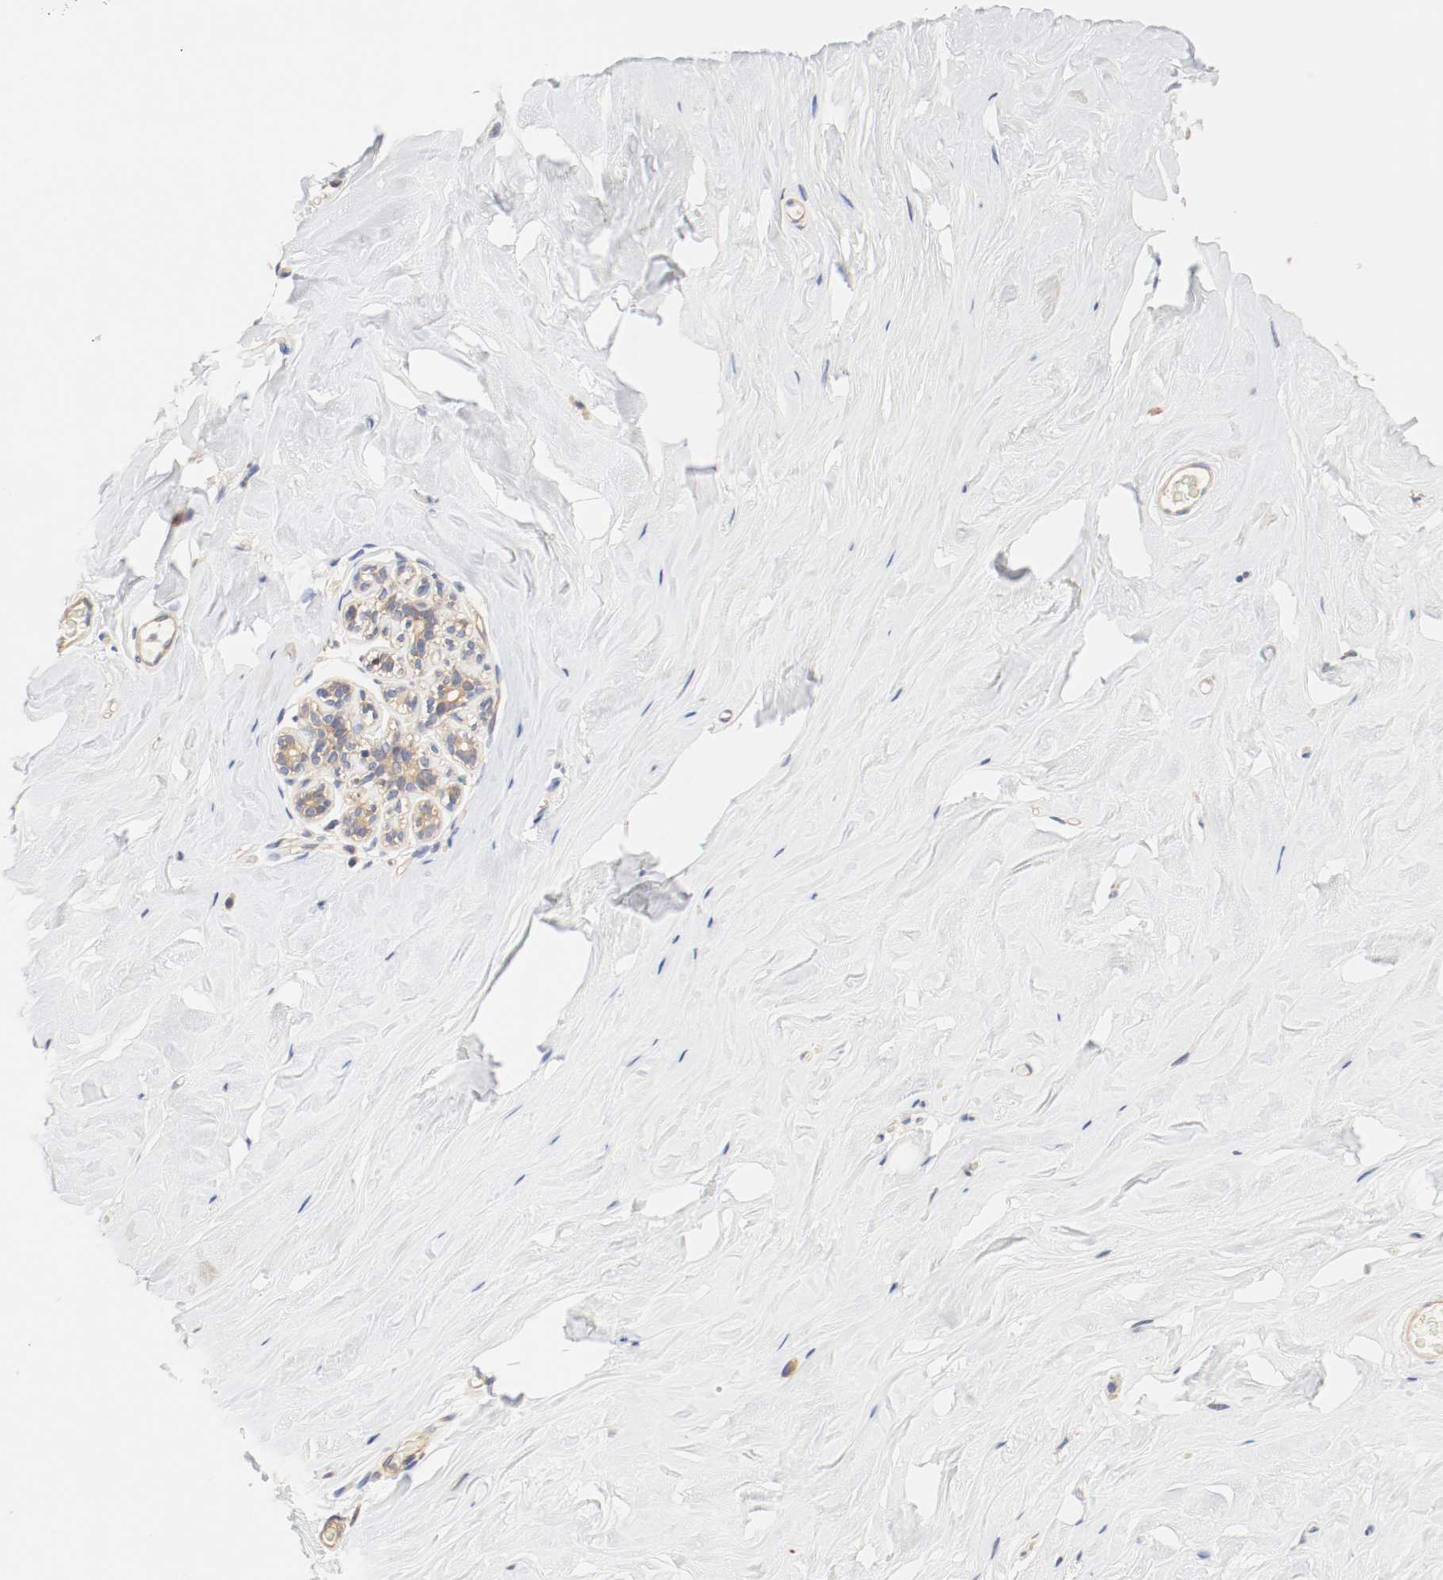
{"staining": {"intensity": "negative", "quantity": "none", "location": "none"}, "tissue": "breast", "cell_type": "Adipocytes", "image_type": "normal", "snomed": [{"axis": "morphology", "description": "Normal tissue, NOS"}, {"axis": "topography", "description": "Breast"}], "caption": "This is a histopathology image of immunohistochemistry (IHC) staining of normal breast, which shows no positivity in adipocytes.", "gene": "GIT1", "patient": {"sex": "female", "age": 75}}